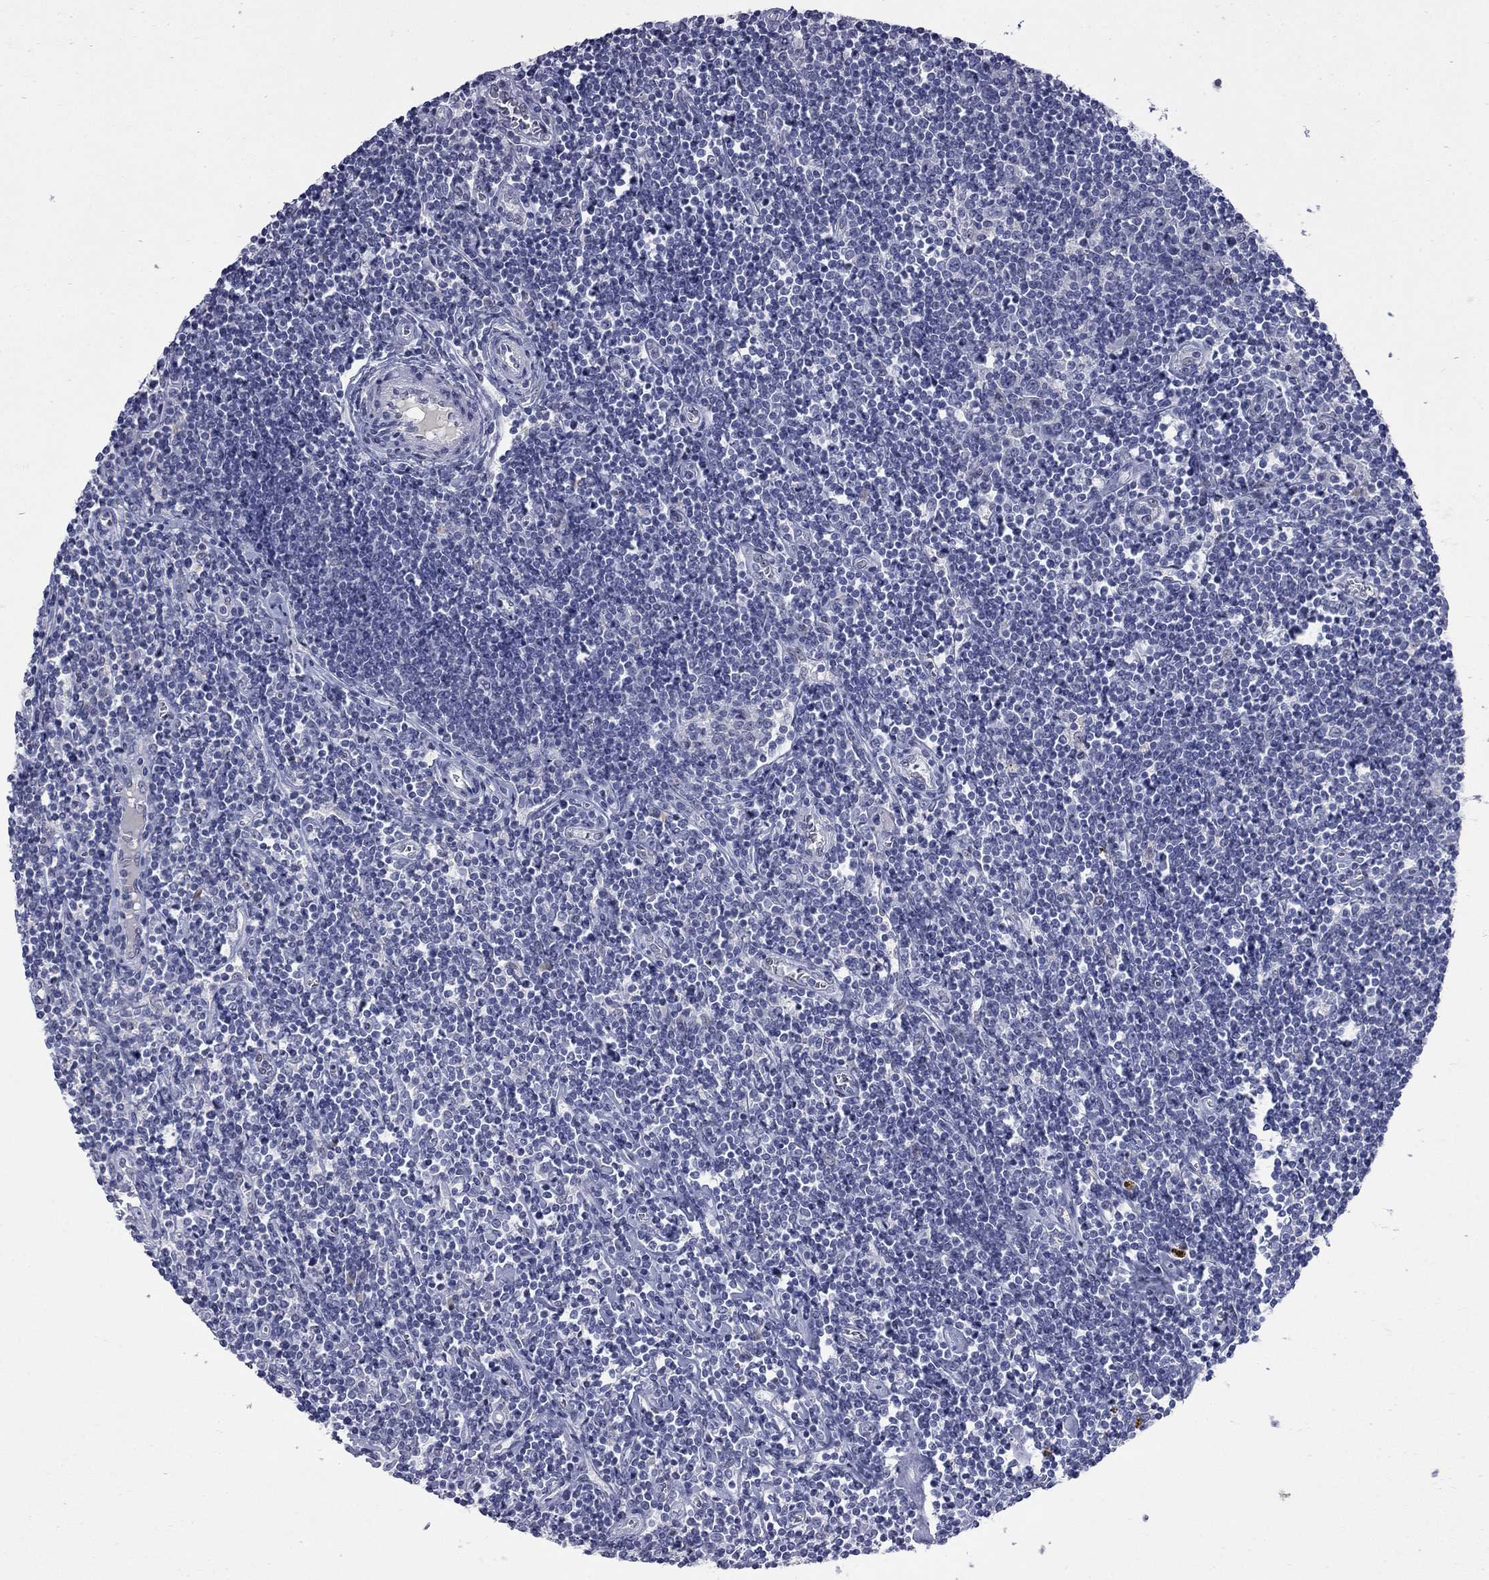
{"staining": {"intensity": "negative", "quantity": "none", "location": "none"}, "tissue": "lymphoma", "cell_type": "Tumor cells", "image_type": "cancer", "snomed": [{"axis": "morphology", "description": "Hodgkin's disease, NOS"}, {"axis": "topography", "description": "Lymph node"}], "caption": "IHC photomicrograph of Hodgkin's disease stained for a protein (brown), which demonstrates no expression in tumor cells.", "gene": "SLC51A", "patient": {"sex": "male", "age": 40}}